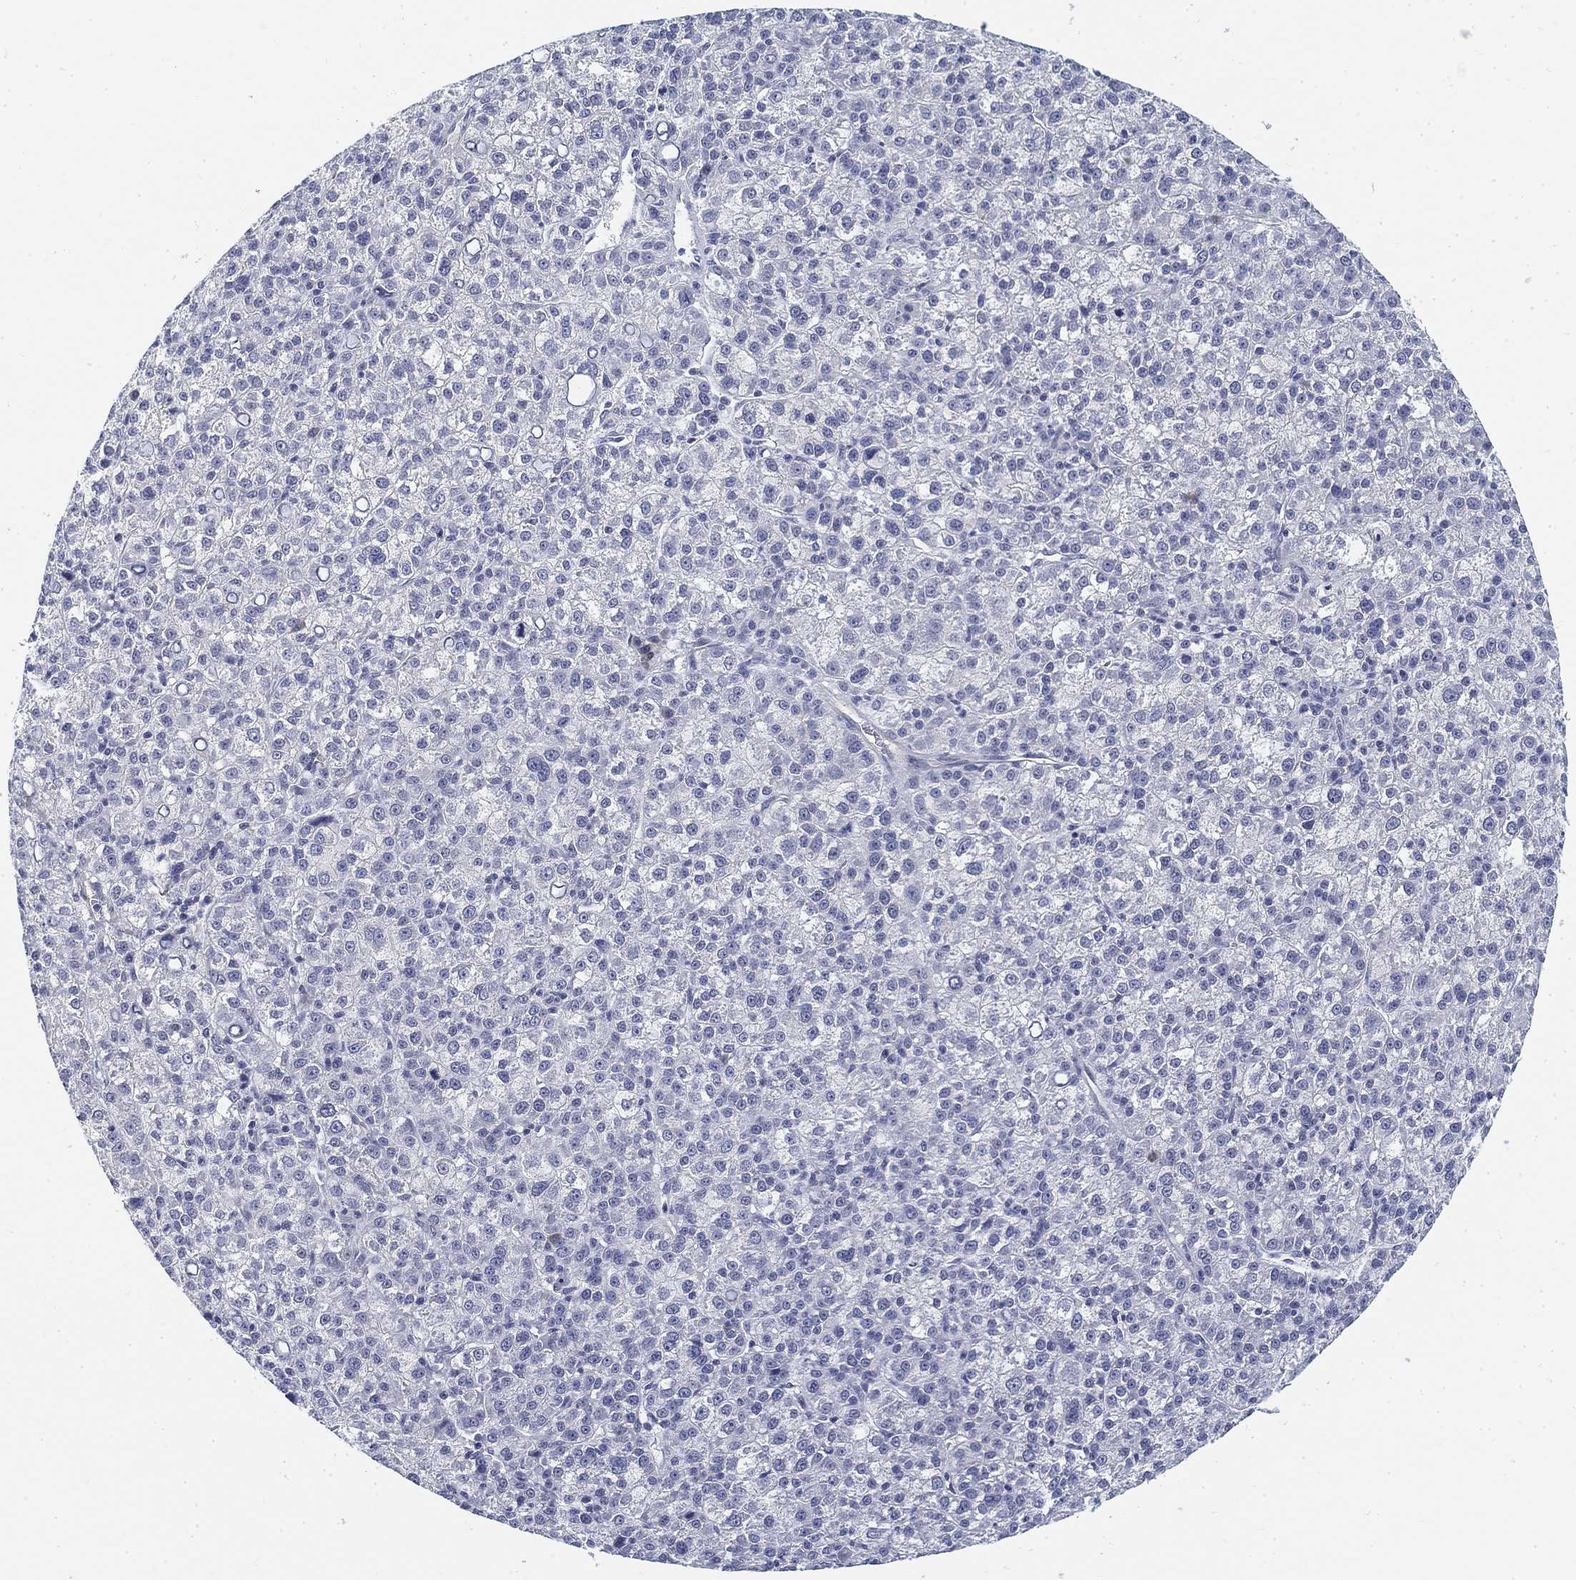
{"staining": {"intensity": "negative", "quantity": "none", "location": "none"}, "tissue": "liver cancer", "cell_type": "Tumor cells", "image_type": "cancer", "snomed": [{"axis": "morphology", "description": "Carcinoma, Hepatocellular, NOS"}, {"axis": "topography", "description": "Liver"}], "caption": "IHC micrograph of neoplastic tissue: human liver cancer (hepatocellular carcinoma) stained with DAB exhibits no significant protein expression in tumor cells. Nuclei are stained in blue.", "gene": "SLC2A5", "patient": {"sex": "female", "age": 60}}